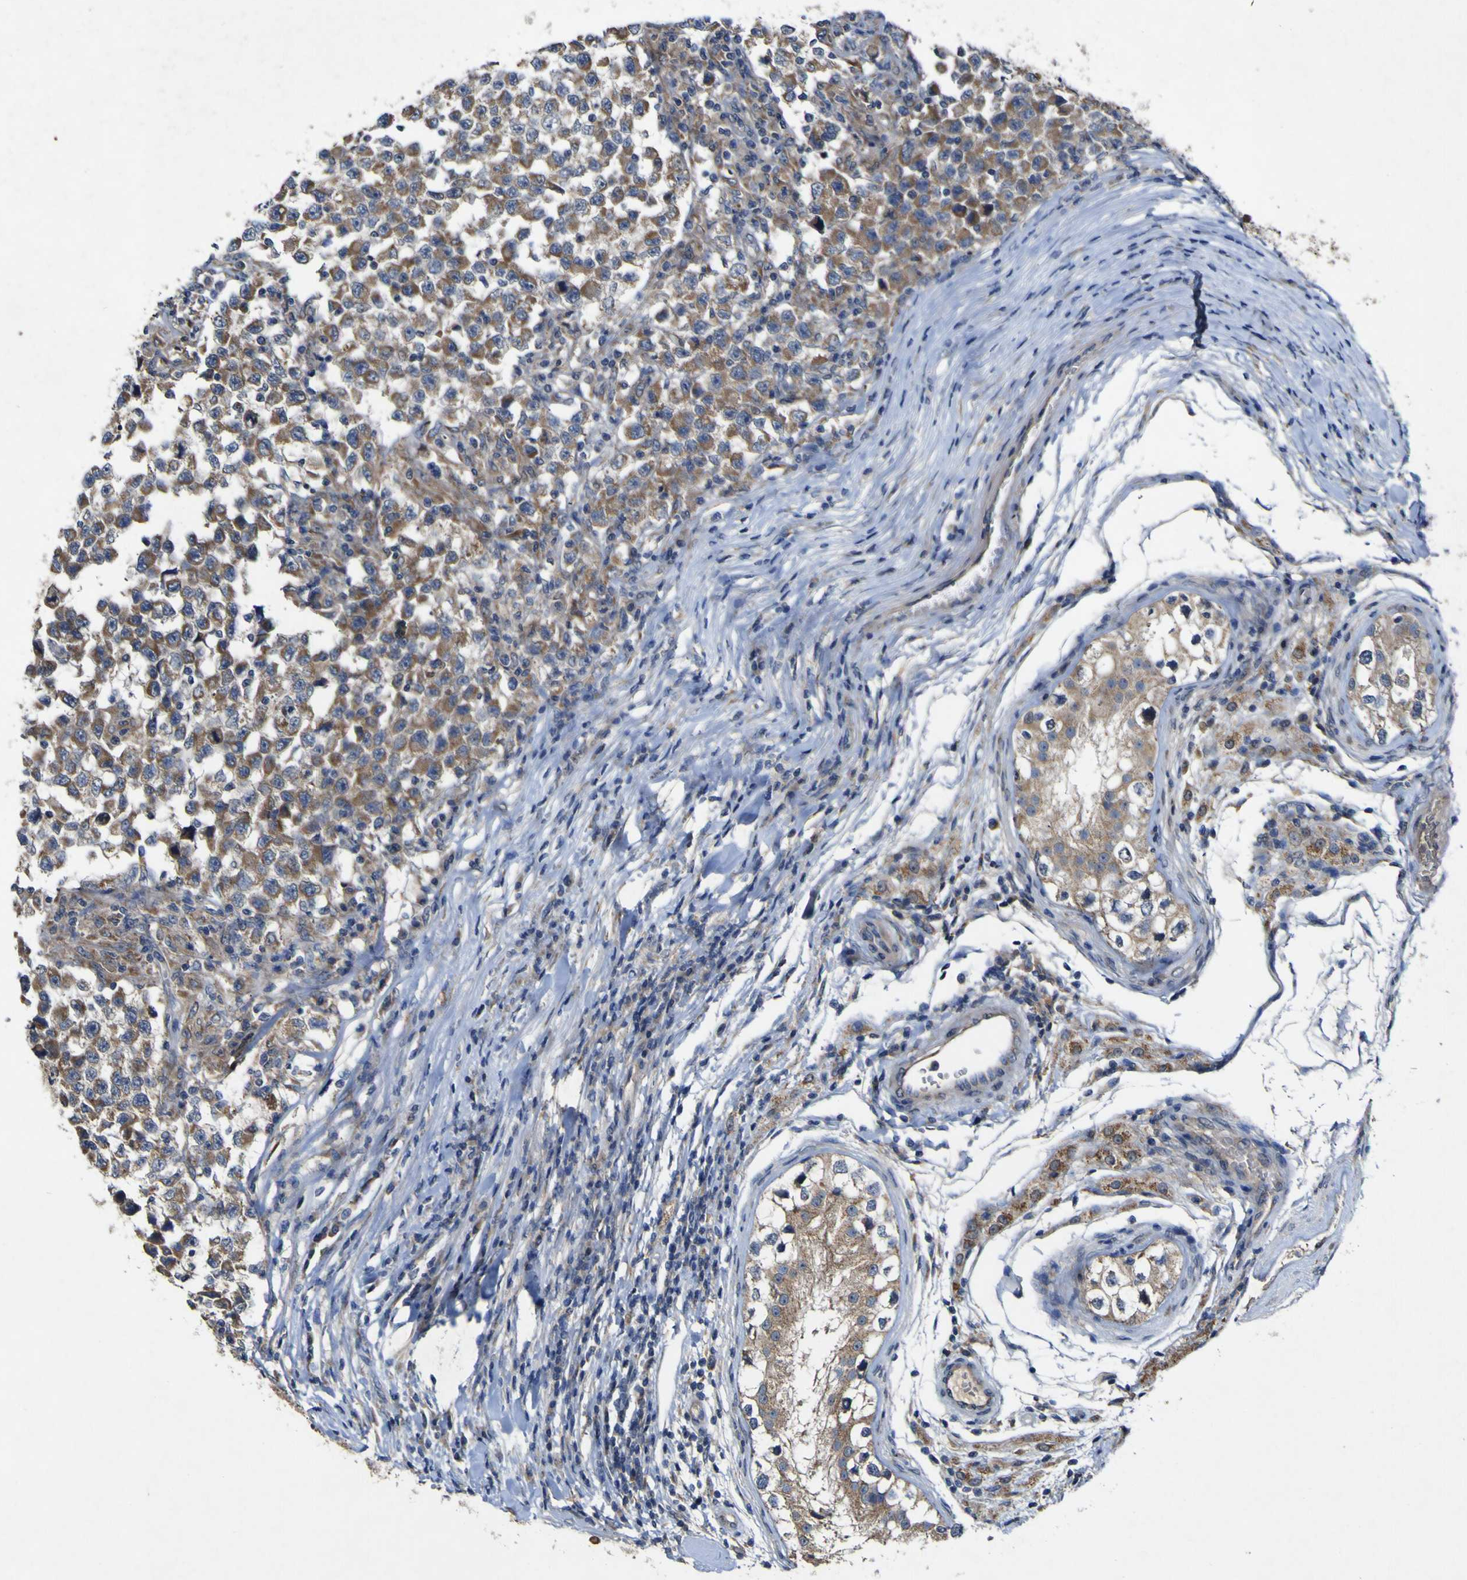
{"staining": {"intensity": "moderate", "quantity": ">75%", "location": "cytoplasmic/membranous"}, "tissue": "testis cancer", "cell_type": "Tumor cells", "image_type": "cancer", "snomed": [{"axis": "morphology", "description": "Carcinoma, Embryonal, NOS"}, {"axis": "topography", "description": "Testis"}], "caption": "Moderate cytoplasmic/membranous protein expression is appreciated in approximately >75% of tumor cells in embryonal carcinoma (testis).", "gene": "IRAK2", "patient": {"sex": "male", "age": 21}}